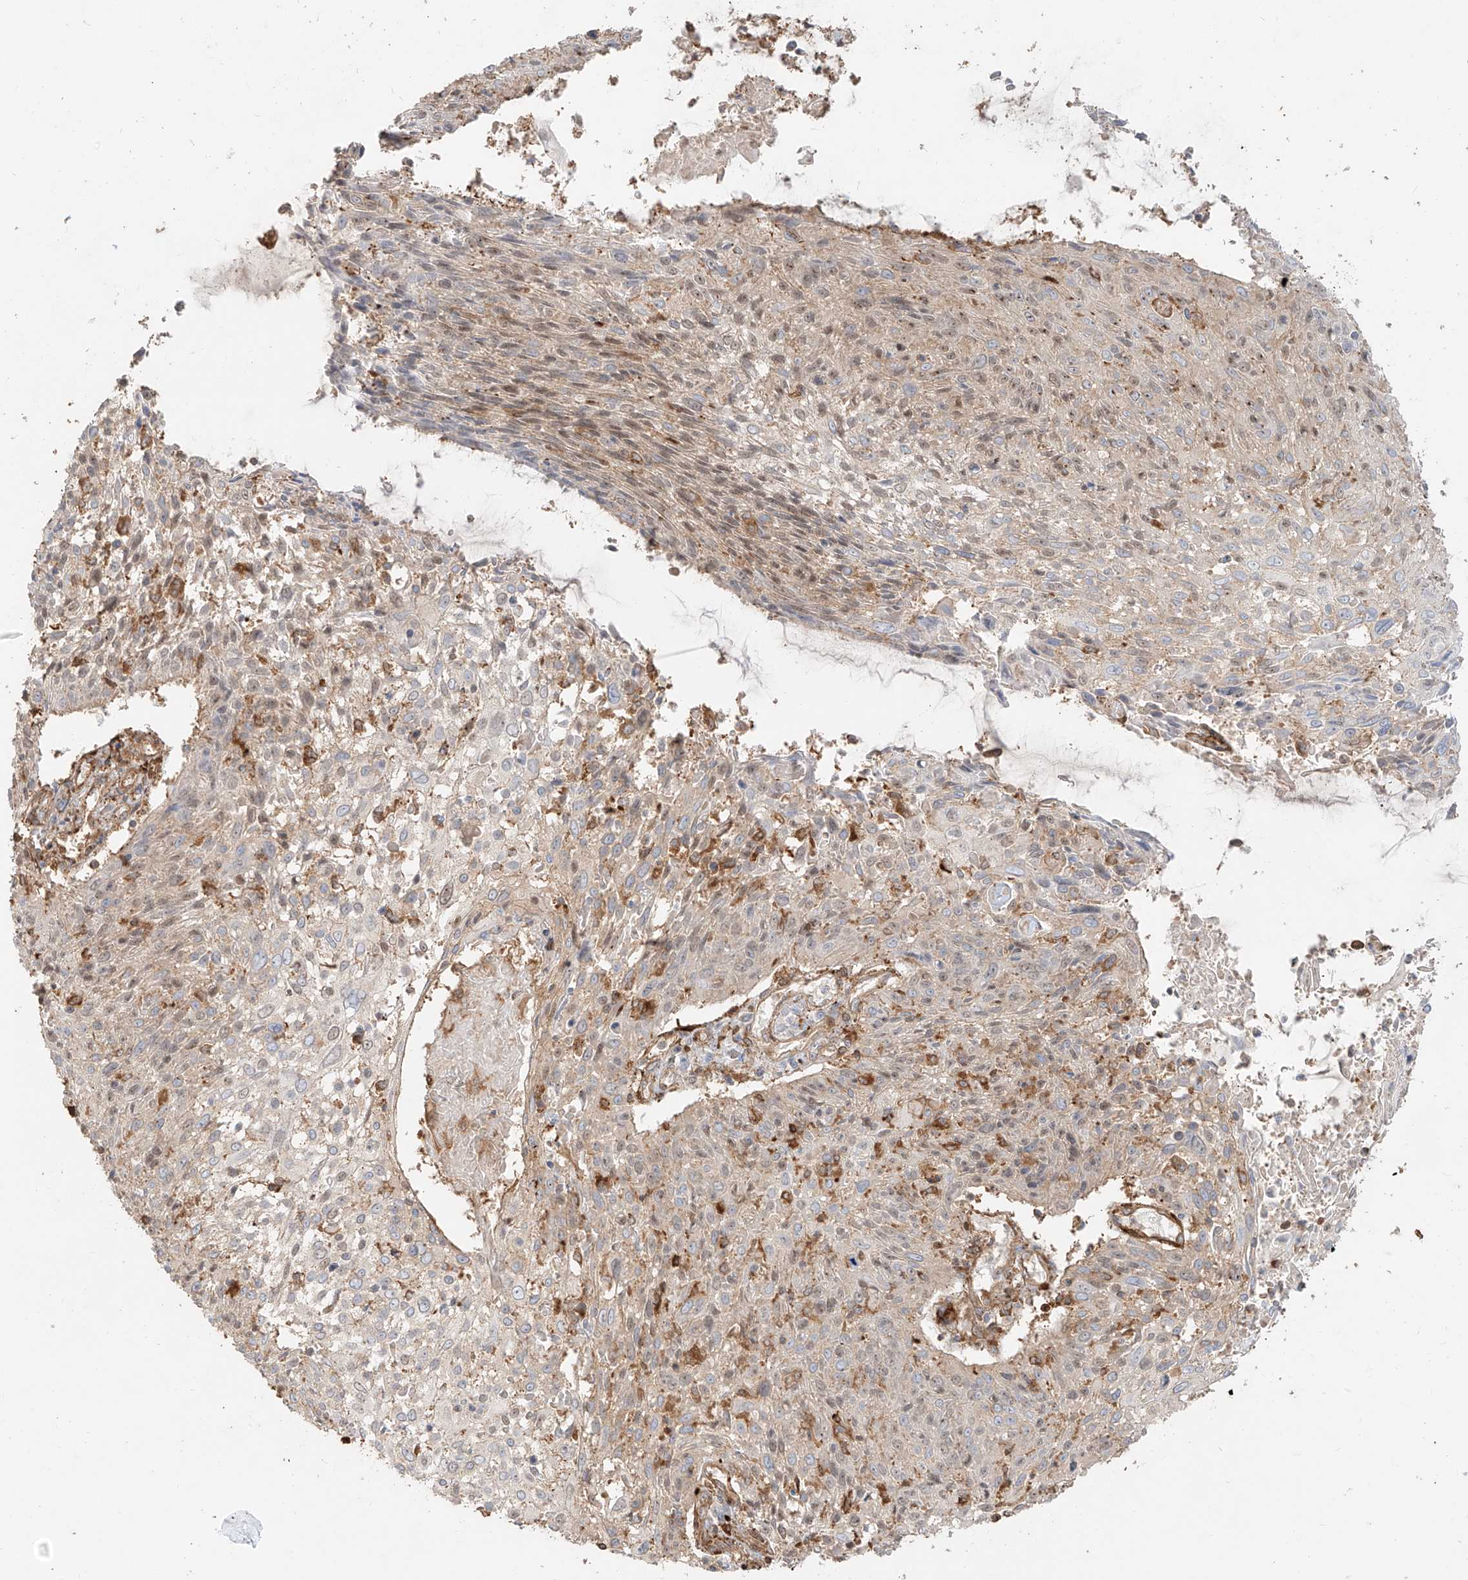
{"staining": {"intensity": "weak", "quantity": "25%-75%", "location": "cytoplasmic/membranous"}, "tissue": "cervical cancer", "cell_type": "Tumor cells", "image_type": "cancer", "snomed": [{"axis": "morphology", "description": "Squamous cell carcinoma, NOS"}, {"axis": "topography", "description": "Cervix"}], "caption": "Human cervical cancer stained with a brown dye demonstrates weak cytoplasmic/membranous positive expression in approximately 25%-75% of tumor cells.", "gene": "SNX9", "patient": {"sex": "female", "age": 51}}